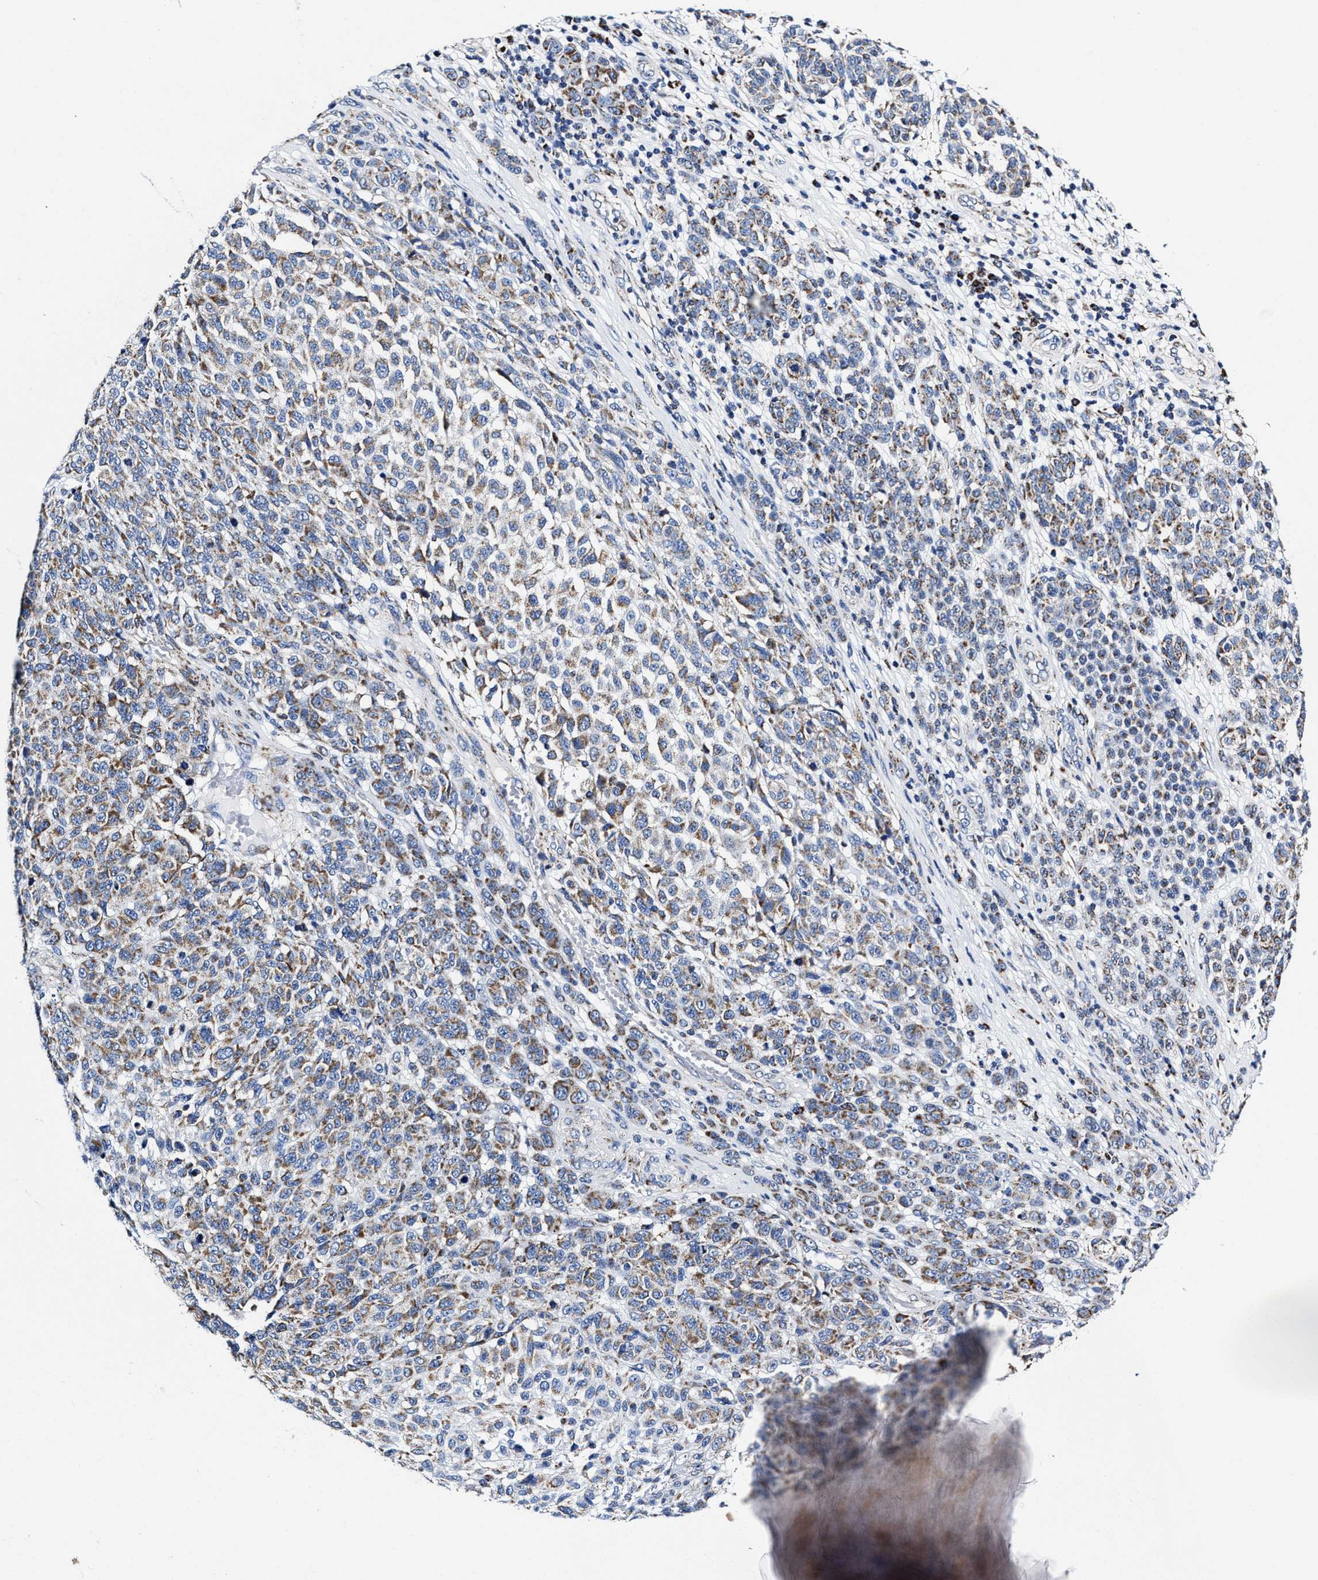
{"staining": {"intensity": "moderate", "quantity": ">75%", "location": "cytoplasmic/membranous"}, "tissue": "melanoma", "cell_type": "Tumor cells", "image_type": "cancer", "snomed": [{"axis": "morphology", "description": "Malignant melanoma, NOS"}, {"axis": "topography", "description": "Skin"}], "caption": "Melanoma stained for a protein (brown) displays moderate cytoplasmic/membranous positive expression in about >75% of tumor cells.", "gene": "HINT2", "patient": {"sex": "male", "age": 59}}